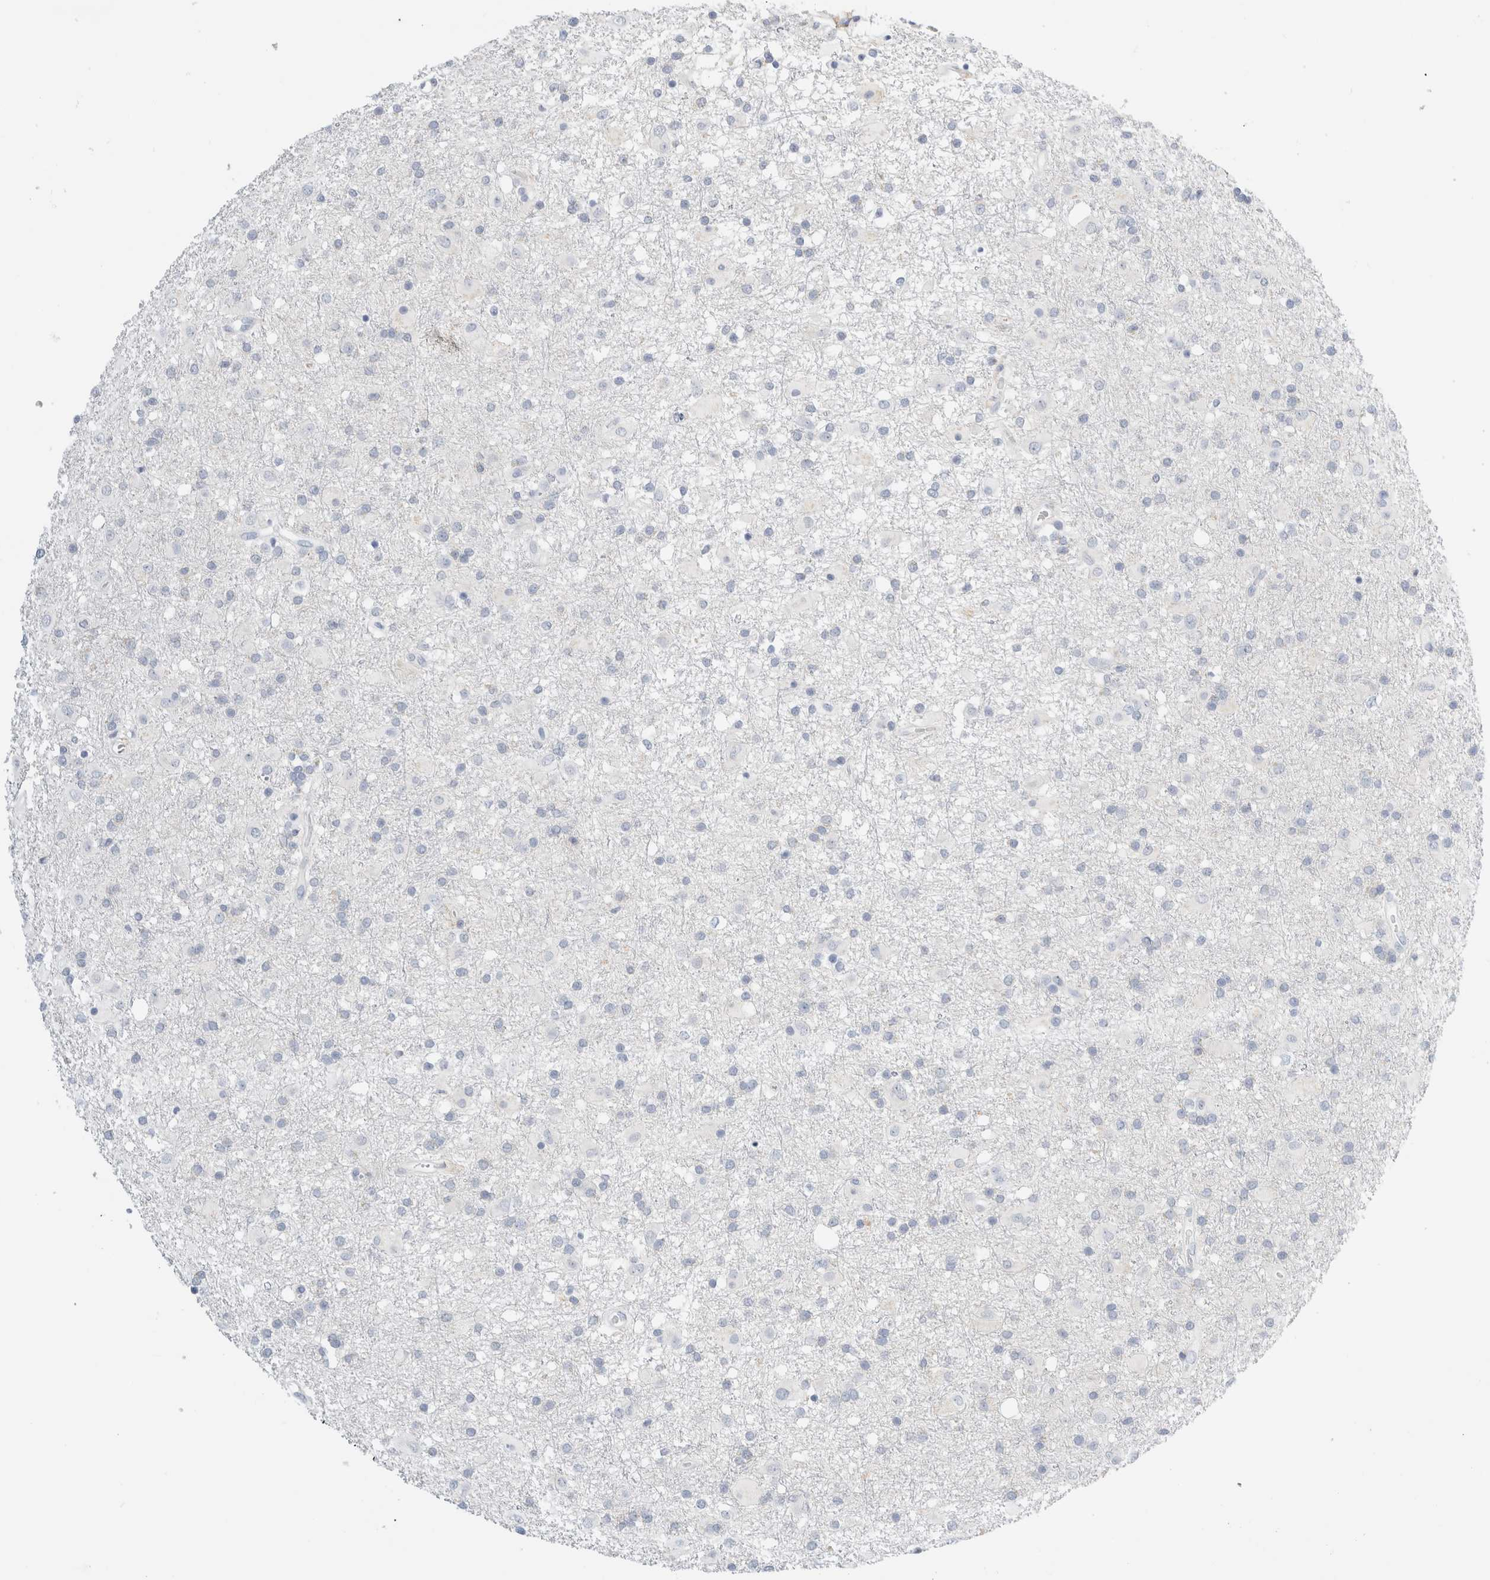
{"staining": {"intensity": "negative", "quantity": "none", "location": "none"}, "tissue": "glioma", "cell_type": "Tumor cells", "image_type": "cancer", "snomed": [{"axis": "morphology", "description": "Glioma, malignant, Low grade"}, {"axis": "topography", "description": "Brain"}], "caption": "The micrograph demonstrates no significant positivity in tumor cells of glioma.", "gene": "ADAM30", "patient": {"sex": "male", "age": 65}}